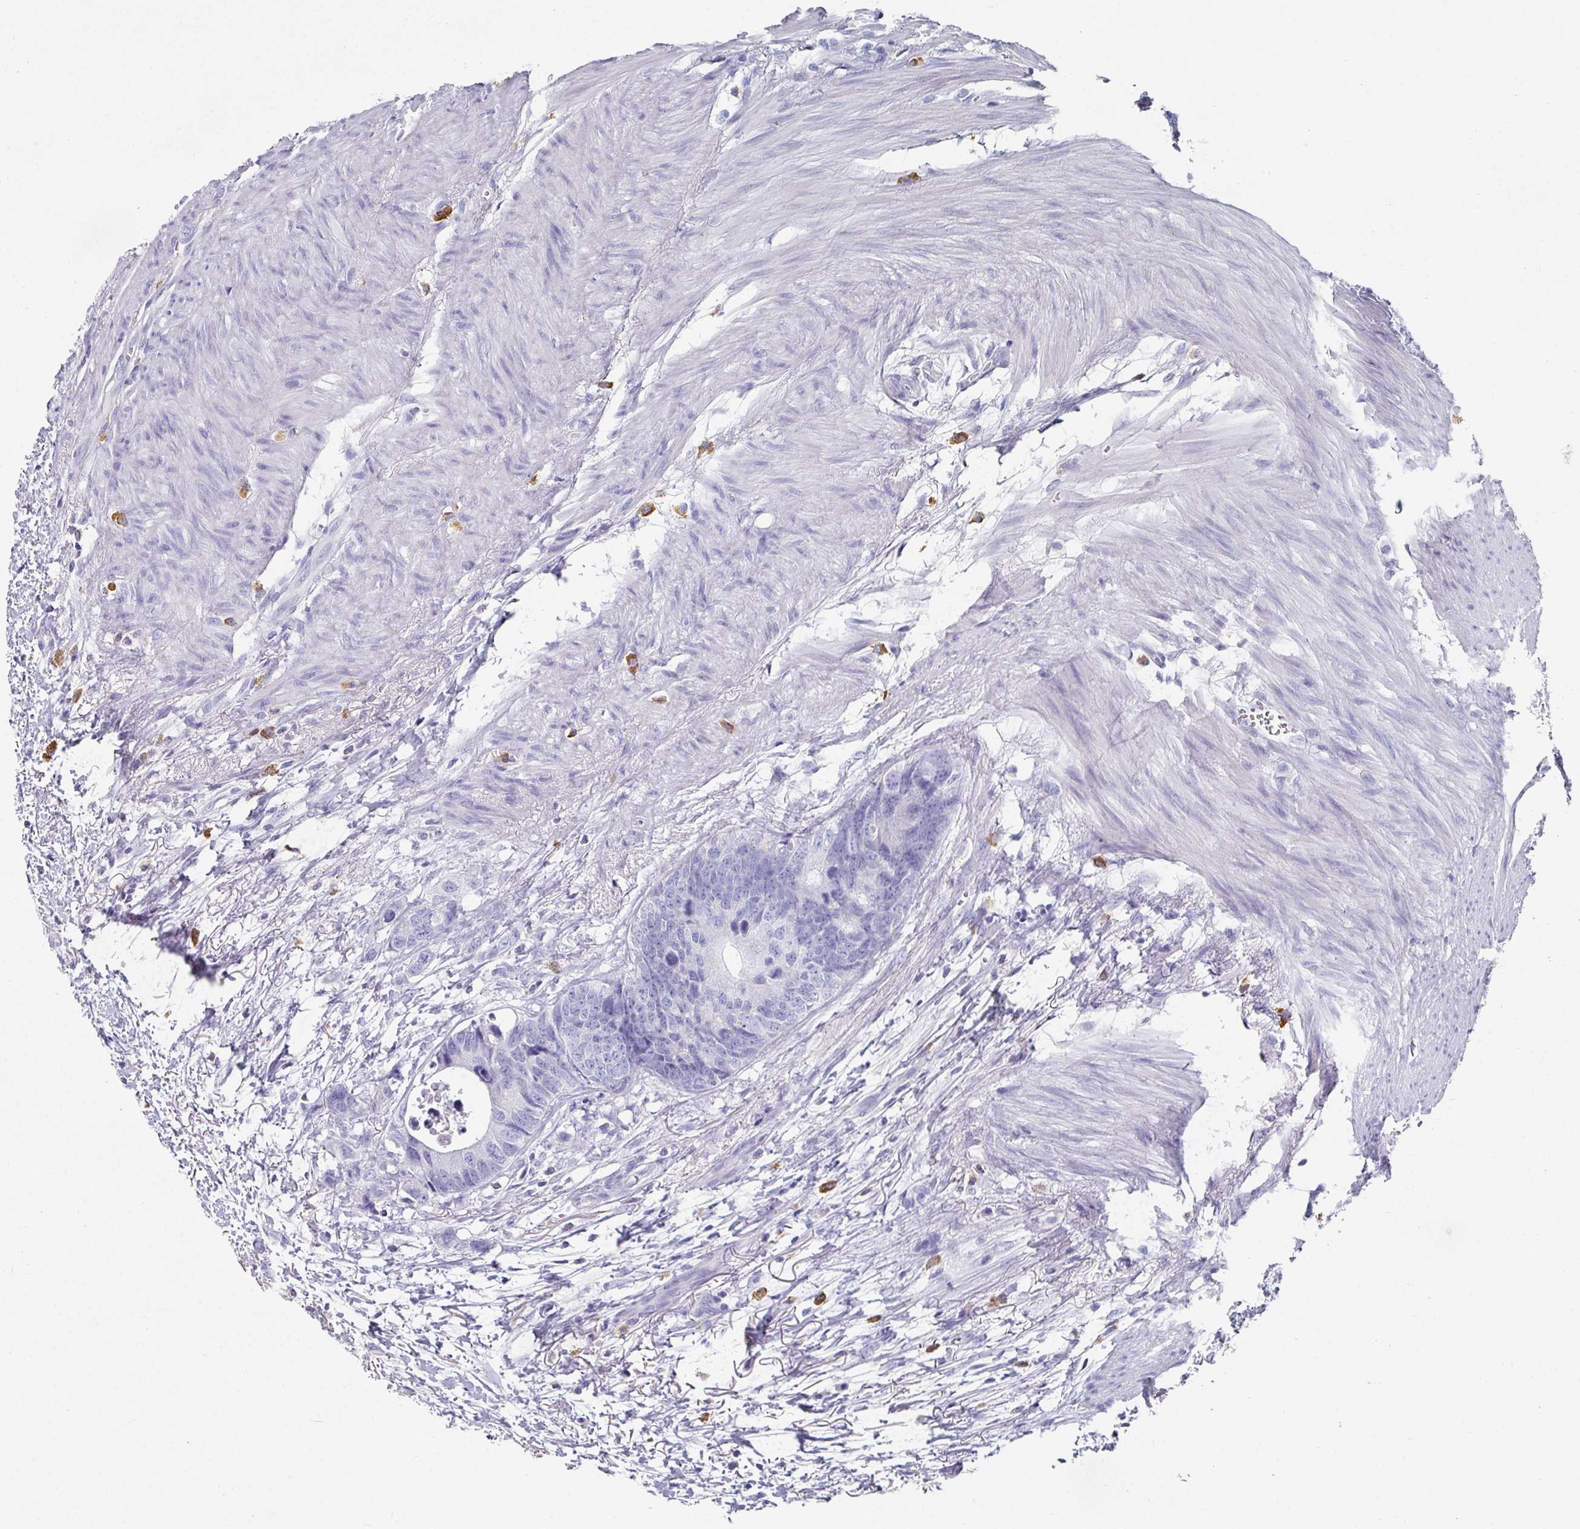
{"staining": {"intensity": "negative", "quantity": "none", "location": "none"}, "tissue": "colorectal cancer", "cell_type": "Tumor cells", "image_type": "cancer", "snomed": [{"axis": "morphology", "description": "Adenocarcinoma, NOS"}, {"axis": "topography", "description": "Colon"}], "caption": "DAB (3,3'-diaminobenzidine) immunohistochemical staining of human colorectal cancer (adenocarcinoma) exhibits no significant staining in tumor cells. Nuclei are stained in blue.", "gene": "SETBP1", "patient": {"sex": "female", "age": 57}}